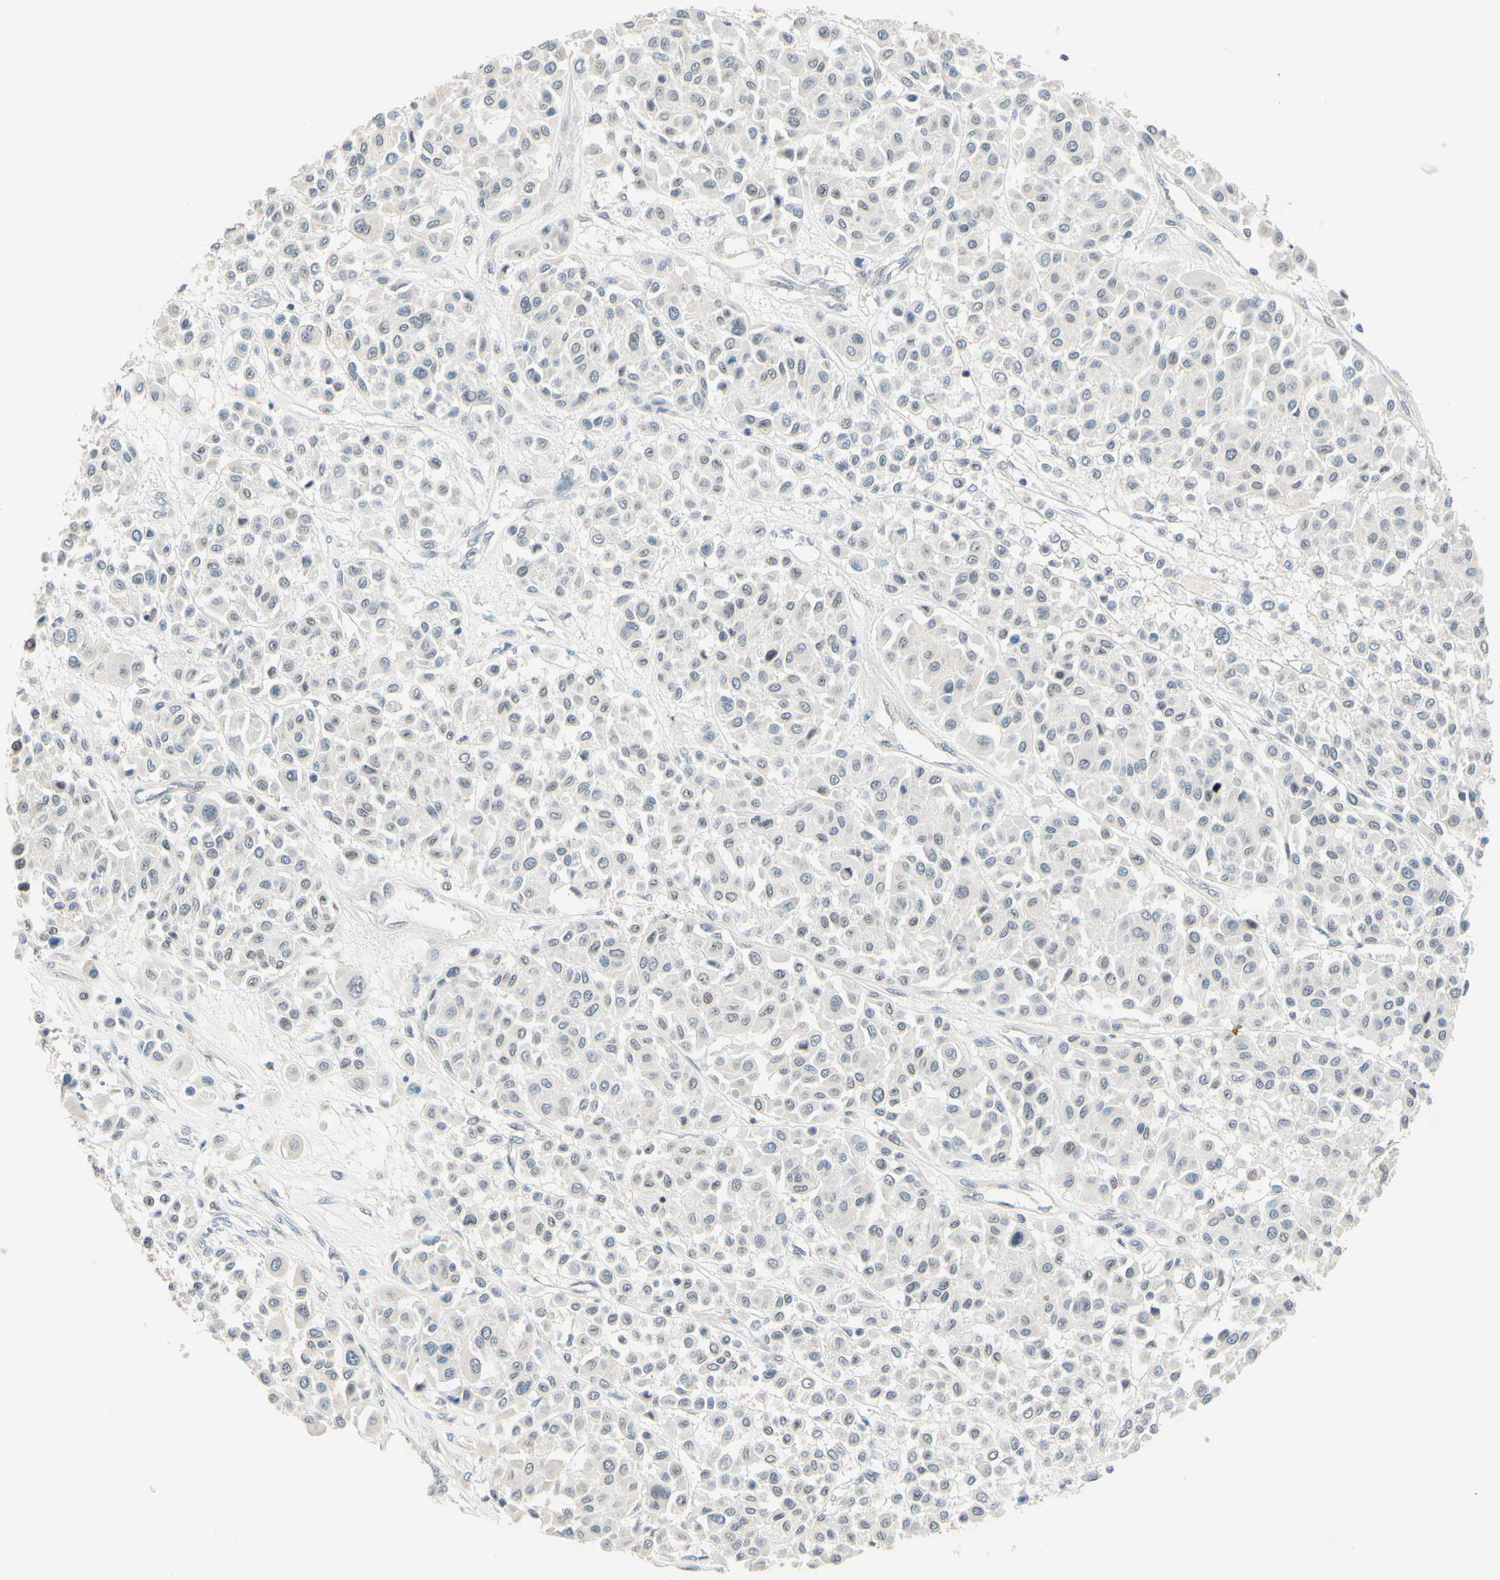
{"staining": {"intensity": "negative", "quantity": "none", "location": "none"}, "tissue": "melanoma", "cell_type": "Tumor cells", "image_type": "cancer", "snomed": [{"axis": "morphology", "description": "Malignant melanoma, Metastatic site"}, {"axis": "topography", "description": "Soft tissue"}], "caption": "Immunohistochemistry micrograph of human melanoma stained for a protein (brown), which exhibits no positivity in tumor cells.", "gene": "C2CD2L", "patient": {"sex": "male", "age": 41}}